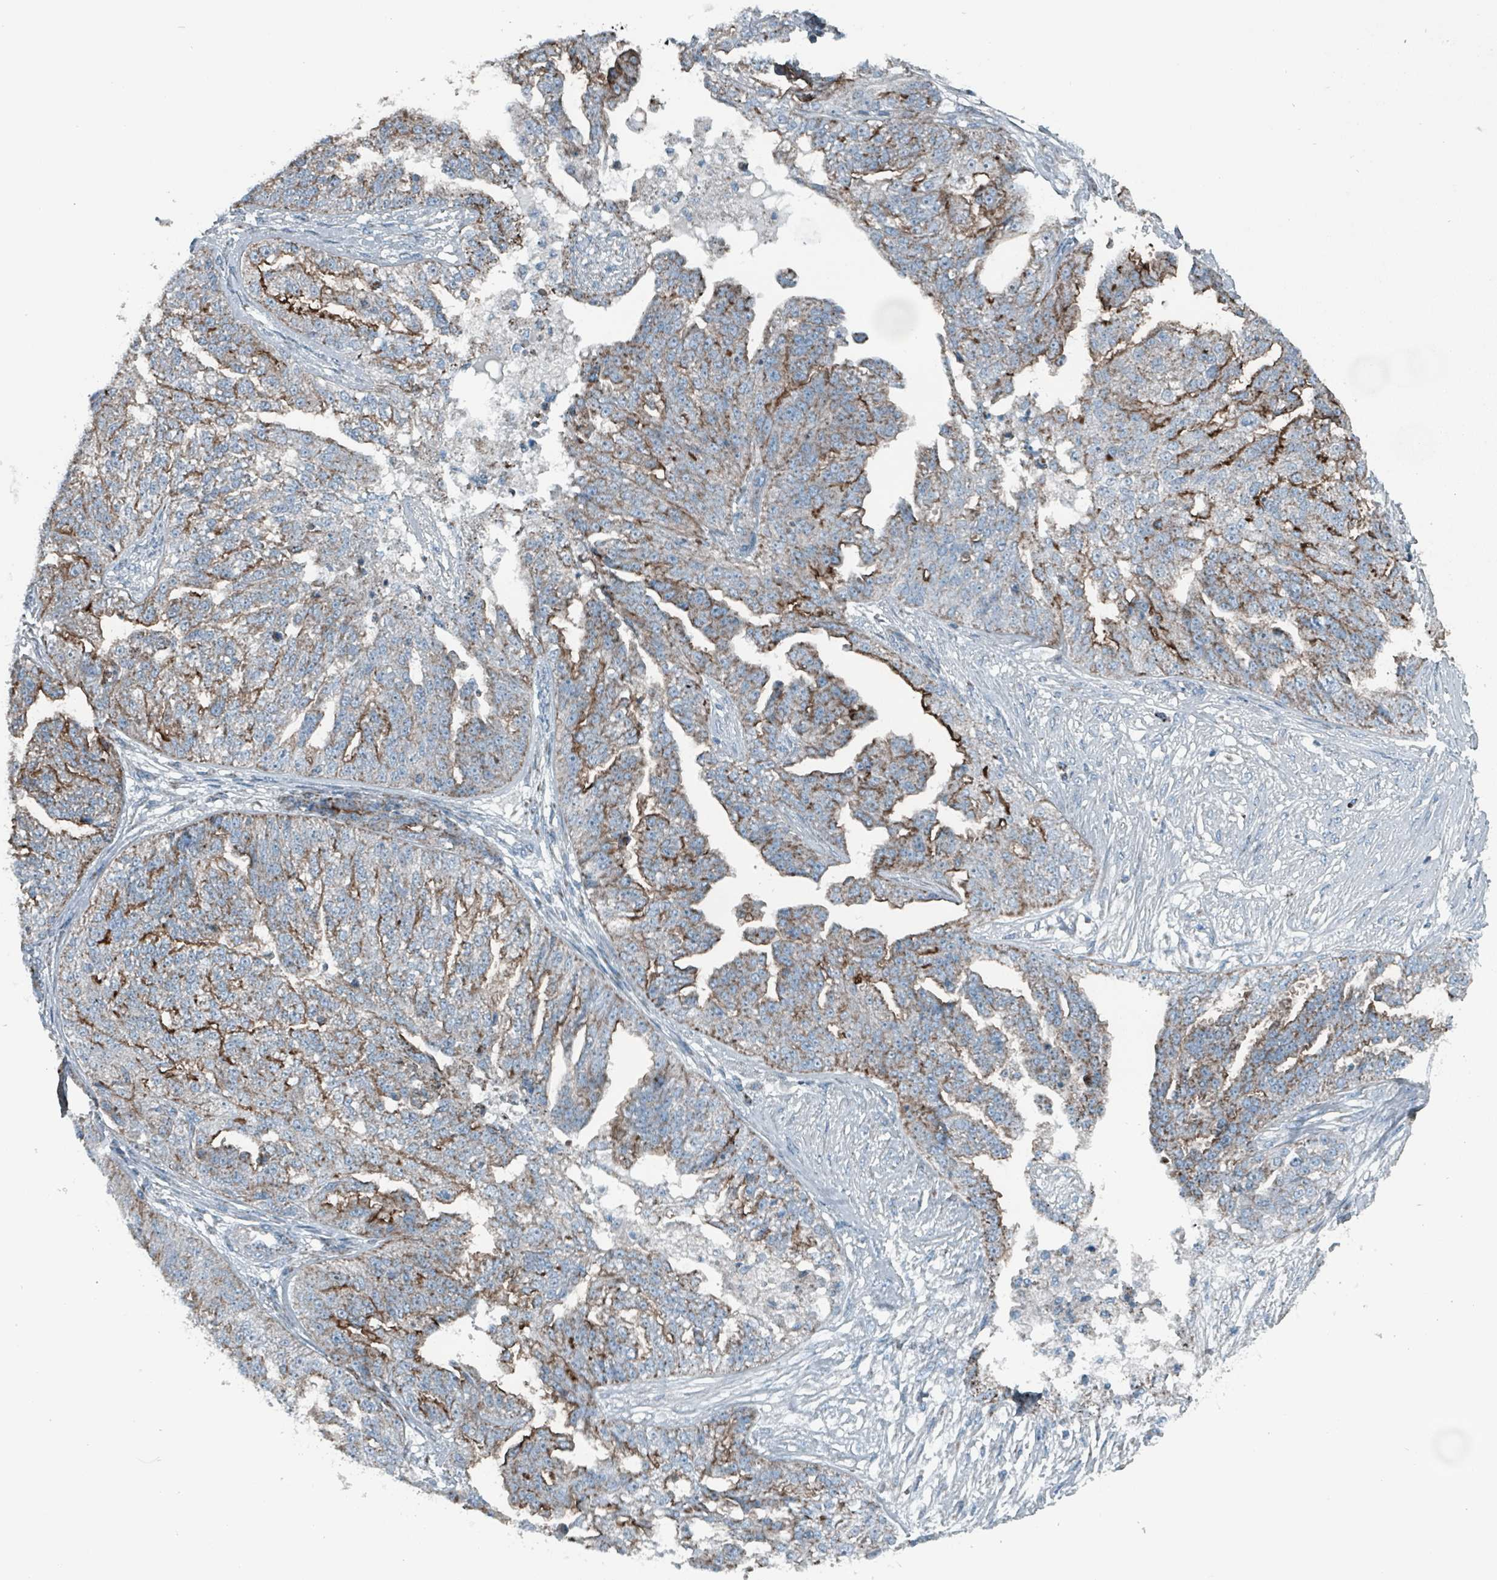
{"staining": {"intensity": "moderate", "quantity": ">75%", "location": "cytoplasmic/membranous"}, "tissue": "ovarian cancer", "cell_type": "Tumor cells", "image_type": "cancer", "snomed": [{"axis": "morphology", "description": "Cystadenocarcinoma, serous, NOS"}, {"axis": "topography", "description": "Ovary"}], "caption": "DAB immunohistochemical staining of human ovarian cancer reveals moderate cytoplasmic/membranous protein staining in approximately >75% of tumor cells. (DAB (3,3'-diaminobenzidine) IHC, brown staining for protein, blue staining for nuclei).", "gene": "ABHD18", "patient": {"sex": "female", "age": 58}}